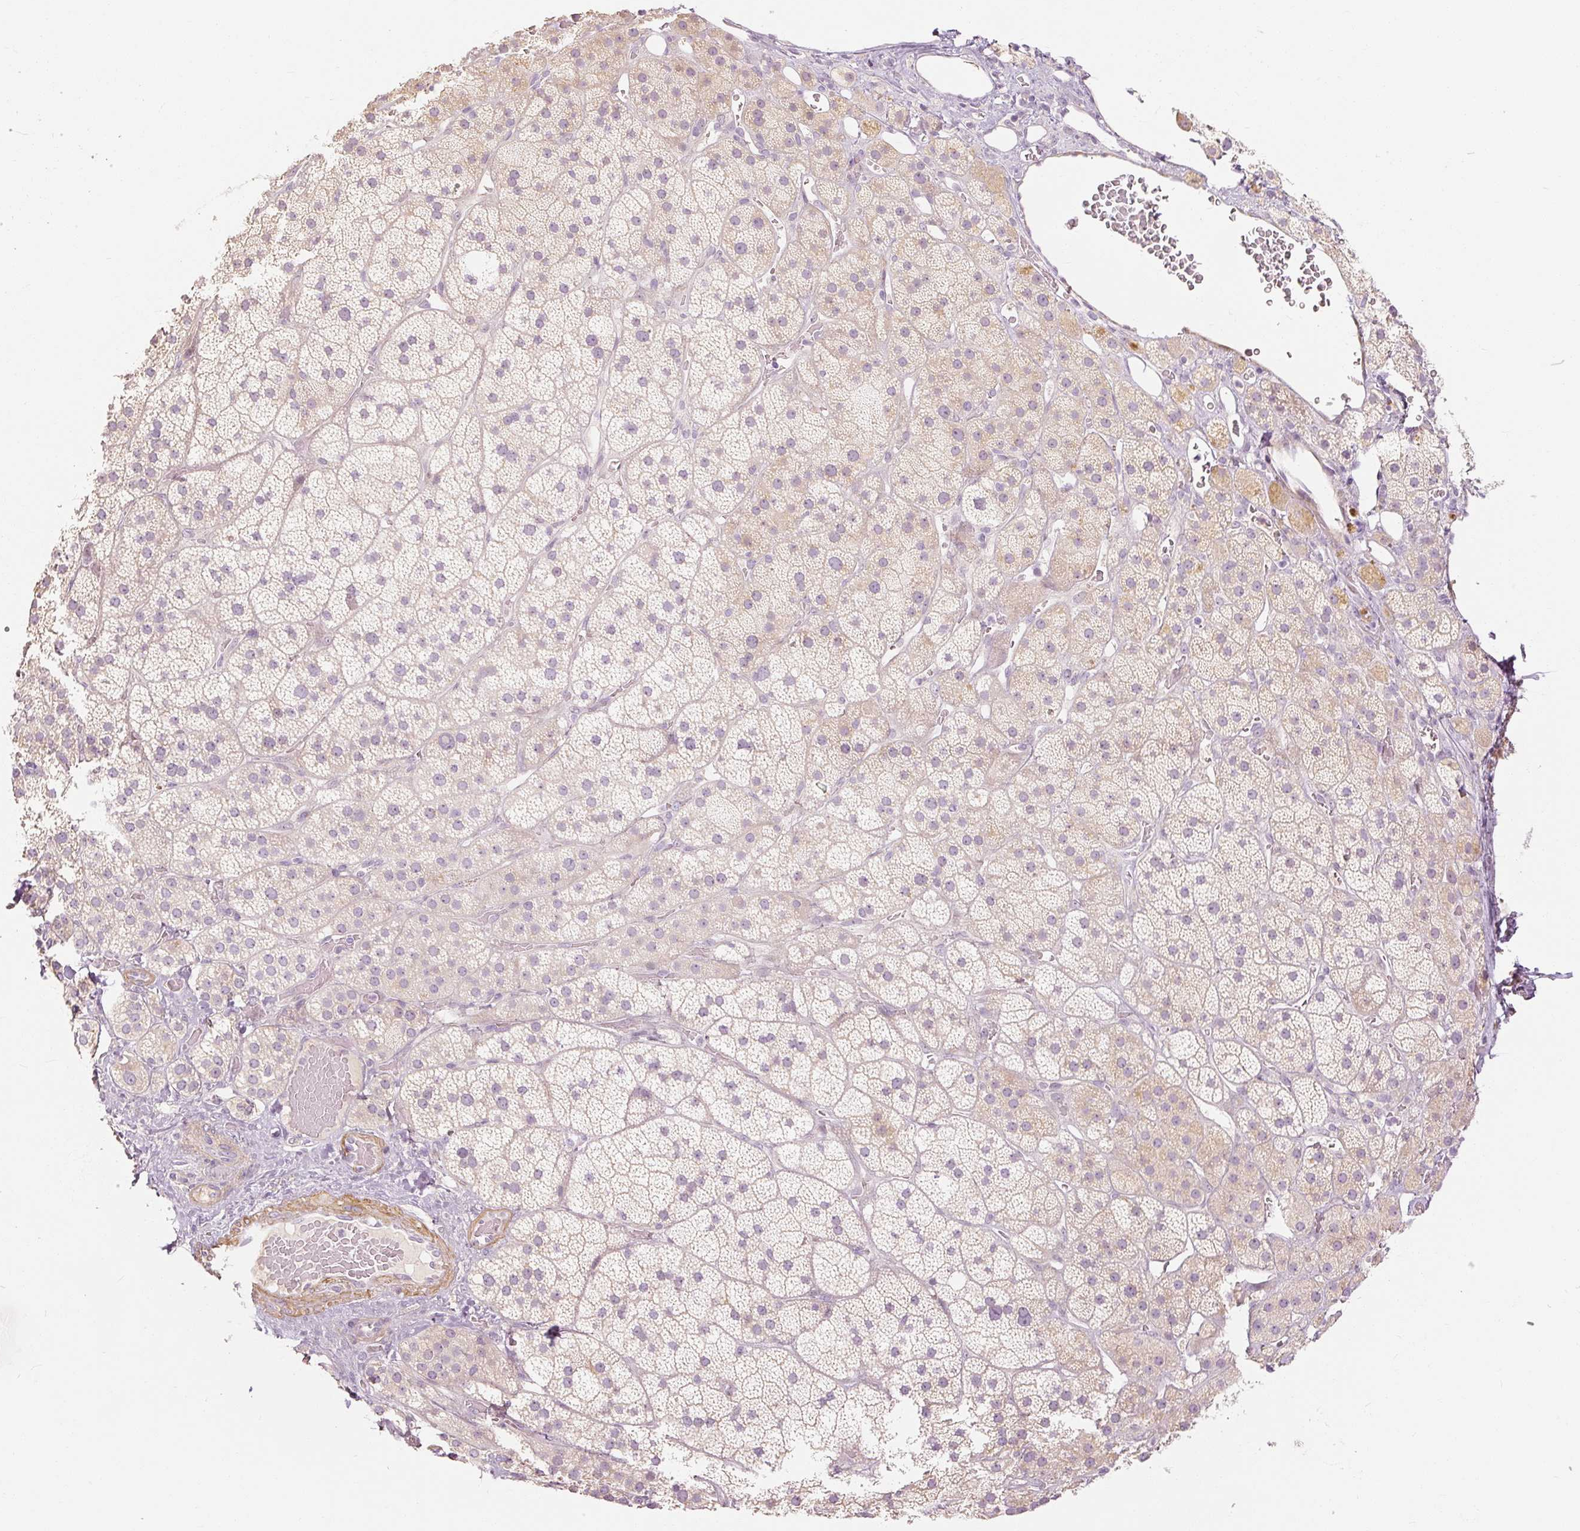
{"staining": {"intensity": "moderate", "quantity": "<25%", "location": "cytoplasmic/membranous"}, "tissue": "adrenal gland", "cell_type": "Glandular cells", "image_type": "normal", "snomed": [{"axis": "morphology", "description": "Normal tissue, NOS"}, {"axis": "topography", "description": "Adrenal gland"}], "caption": "Immunohistochemical staining of unremarkable human adrenal gland shows moderate cytoplasmic/membranous protein expression in approximately <25% of glandular cells.", "gene": "CAPN3", "patient": {"sex": "male", "age": 57}}